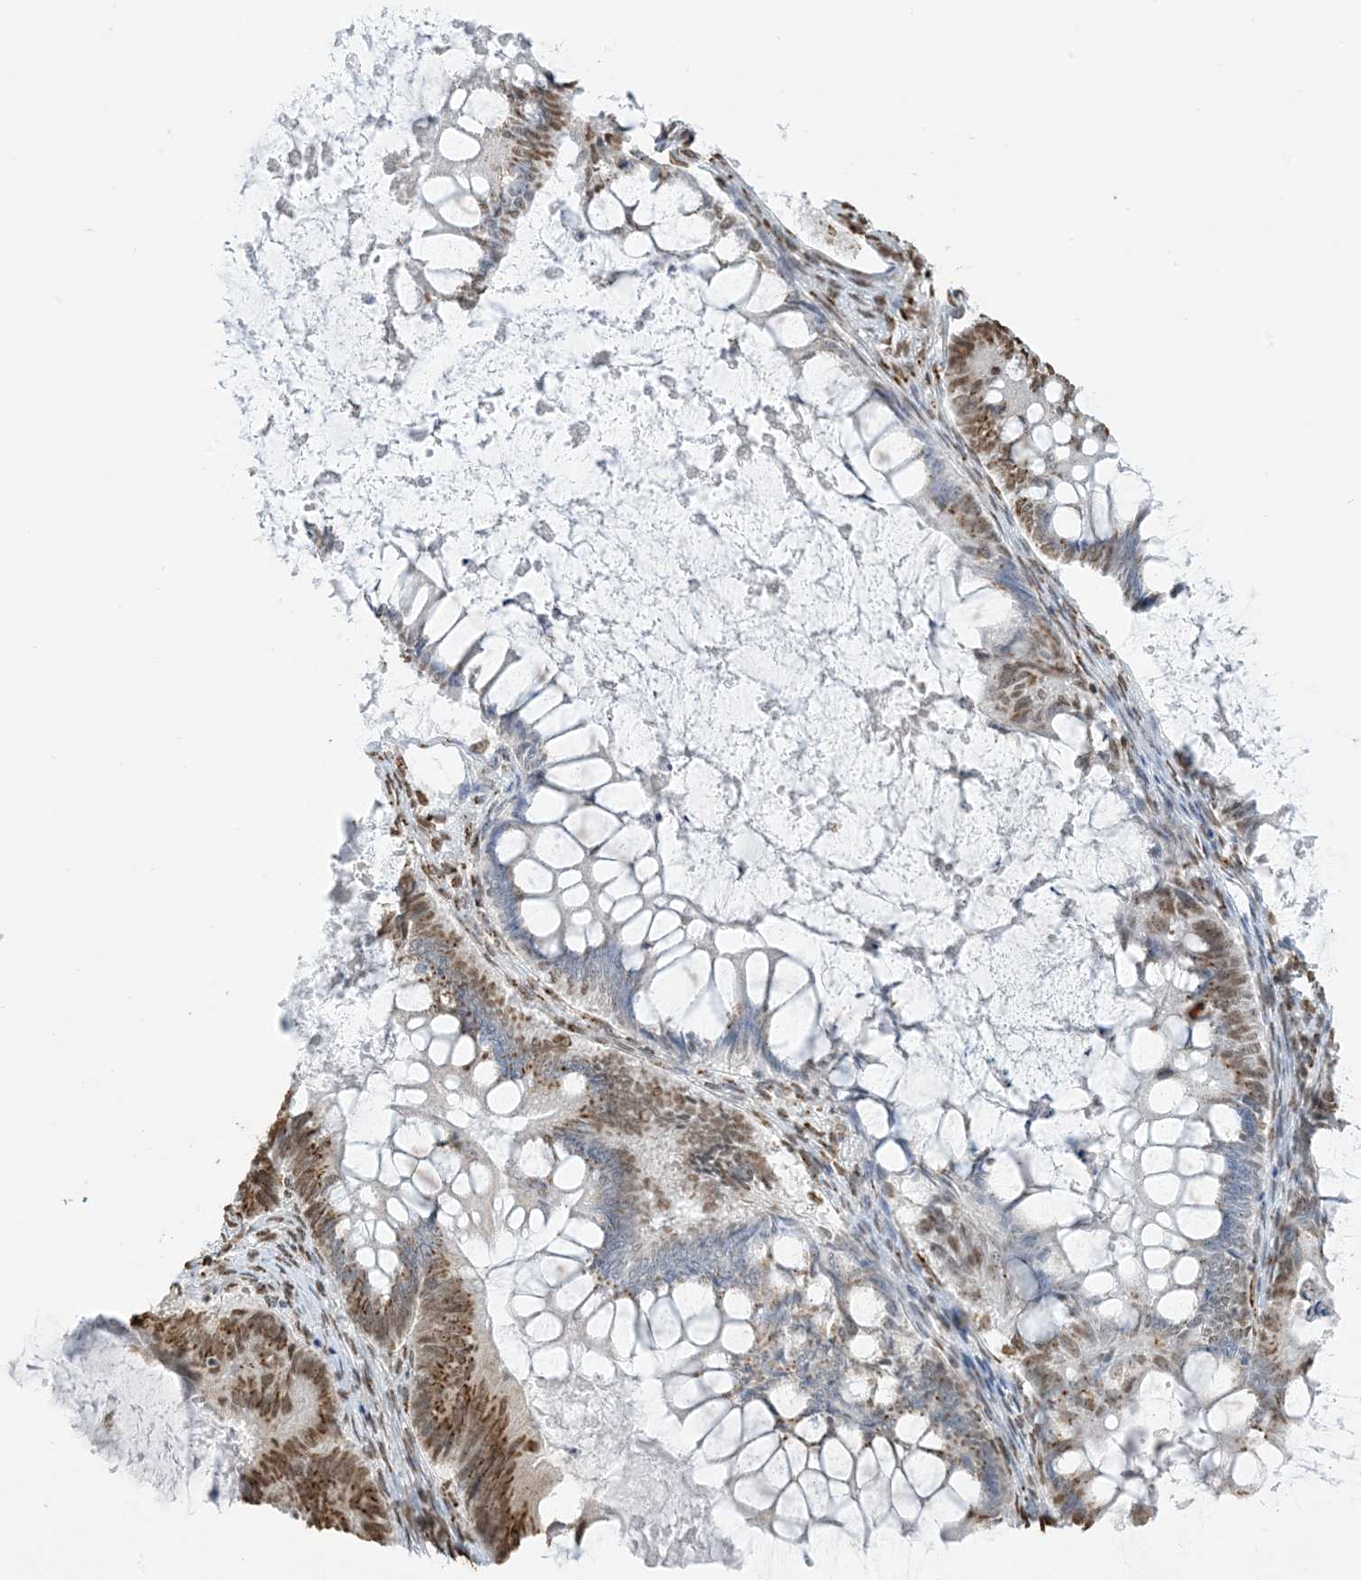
{"staining": {"intensity": "moderate", "quantity": ">75%", "location": "cytoplasmic/membranous,nuclear"}, "tissue": "ovarian cancer", "cell_type": "Tumor cells", "image_type": "cancer", "snomed": [{"axis": "morphology", "description": "Cystadenocarcinoma, mucinous, NOS"}, {"axis": "topography", "description": "Ovary"}], "caption": "There is medium levels of moderate cytoplasmic/membranous and nuclear expression in tumor cells of ovarian cancer (mucinous cystadenocarcinoma), as demonstrated by immunohistochemical staining (brown color).", "gene": "GPR107", "patient": {"sex": "female", "age": 61}}